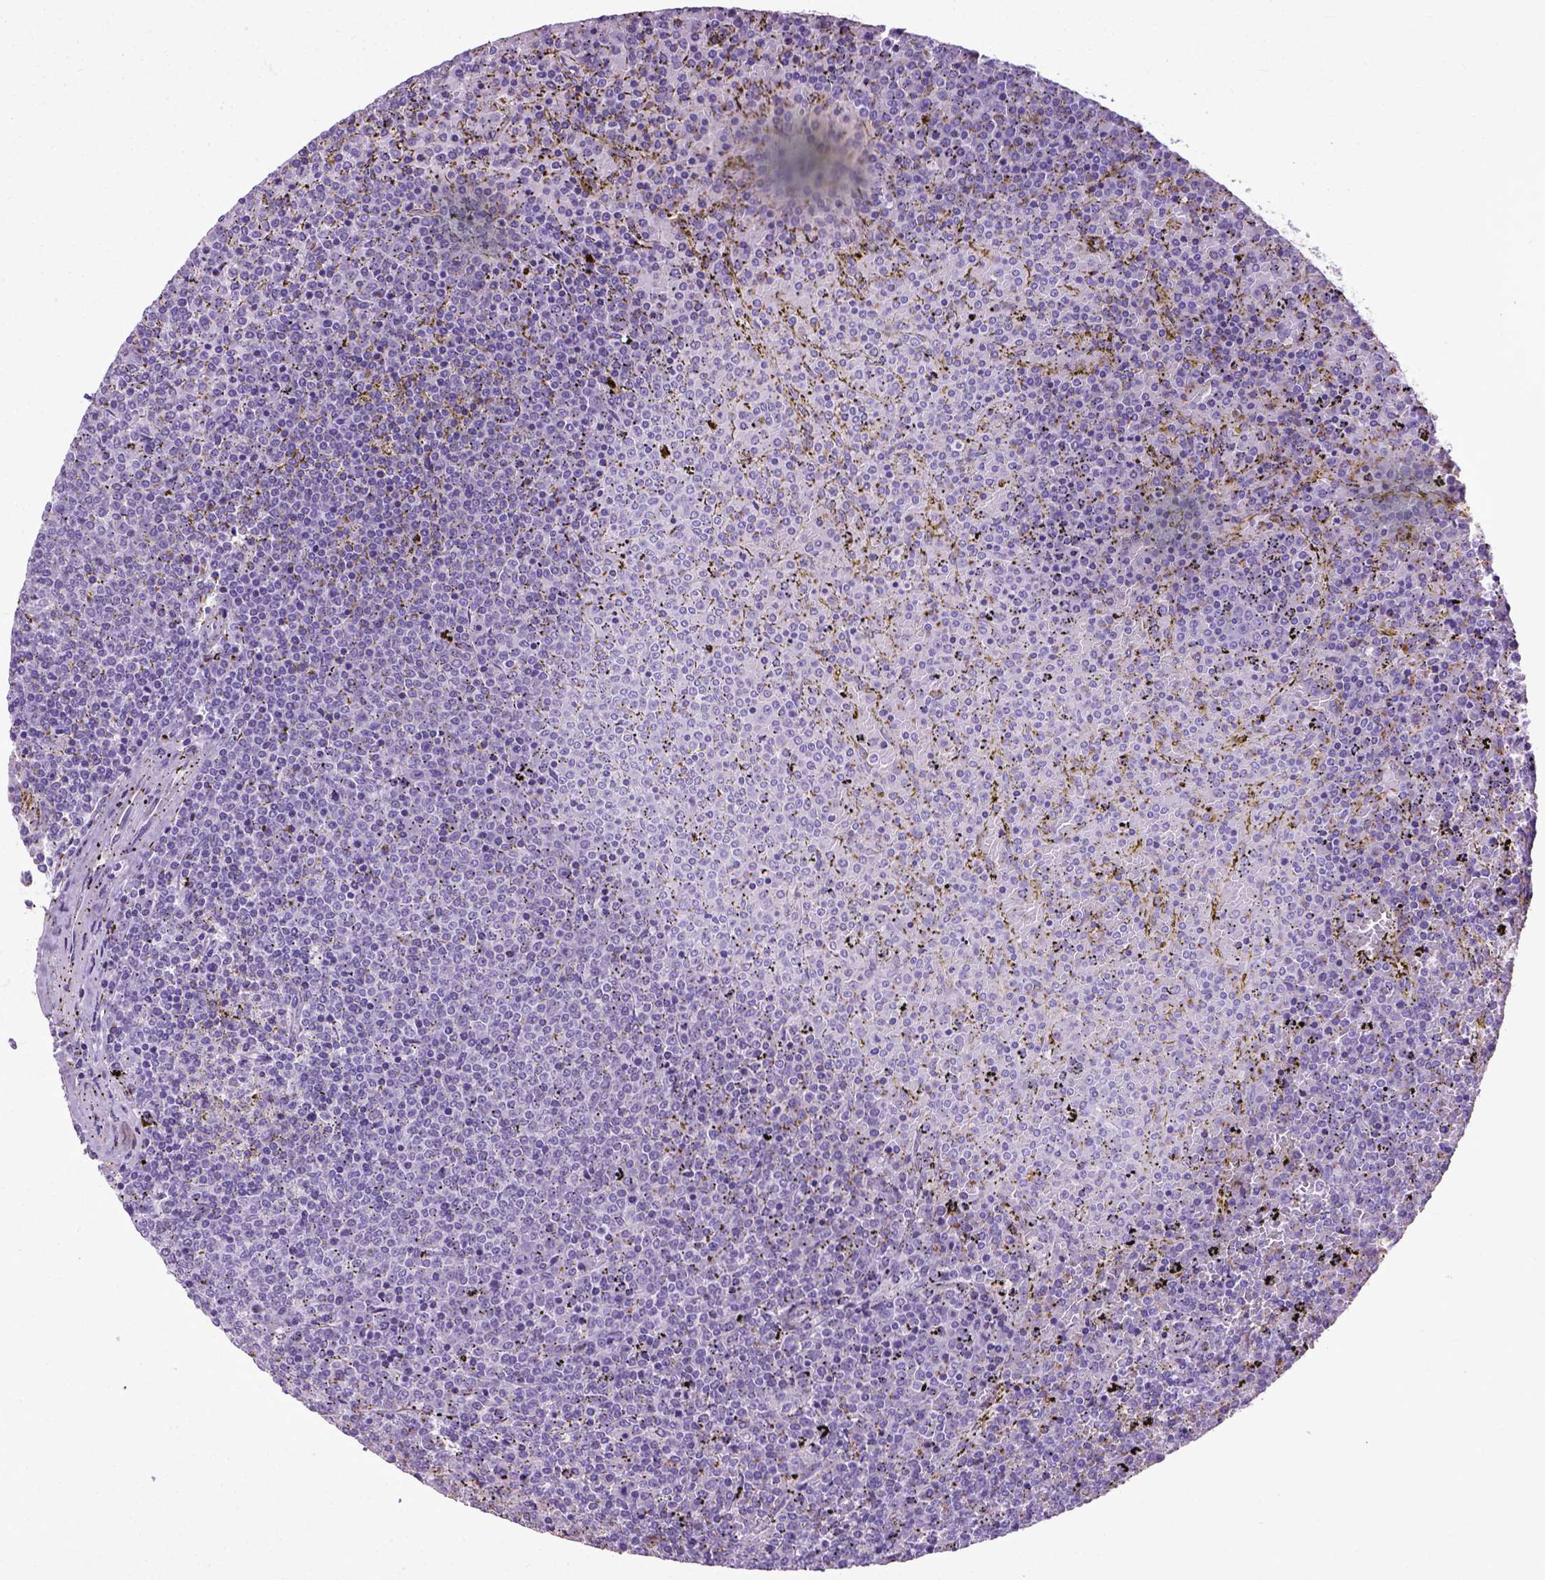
{"staining": {"intensity": "negative", "quantity": "none", "location": "none"}, "tissue": "lymphoma", "cell_type": "Tumor cells", "image_type": "cancer", "snomed": [{"axis": "morphology", "description": "Malignant lymphoma, non-Hodgkin's type, Low grade"}, {"axis": "topography", "description": "Spleen"}], "caption": "DAB (3,3'-diaminobenzidine) immunohistochemical staining of lymphoma exhibits no significant expression in tumor cells. (Stains: DAB (3,3'-diaminobenzidine) immunohistochemistry with hematoxylin counter stain, Microscopy: brightfield microscopy at high magnification).", "gene": "ADAMTS8", "patient": {"sex": "female", "age": 77}}